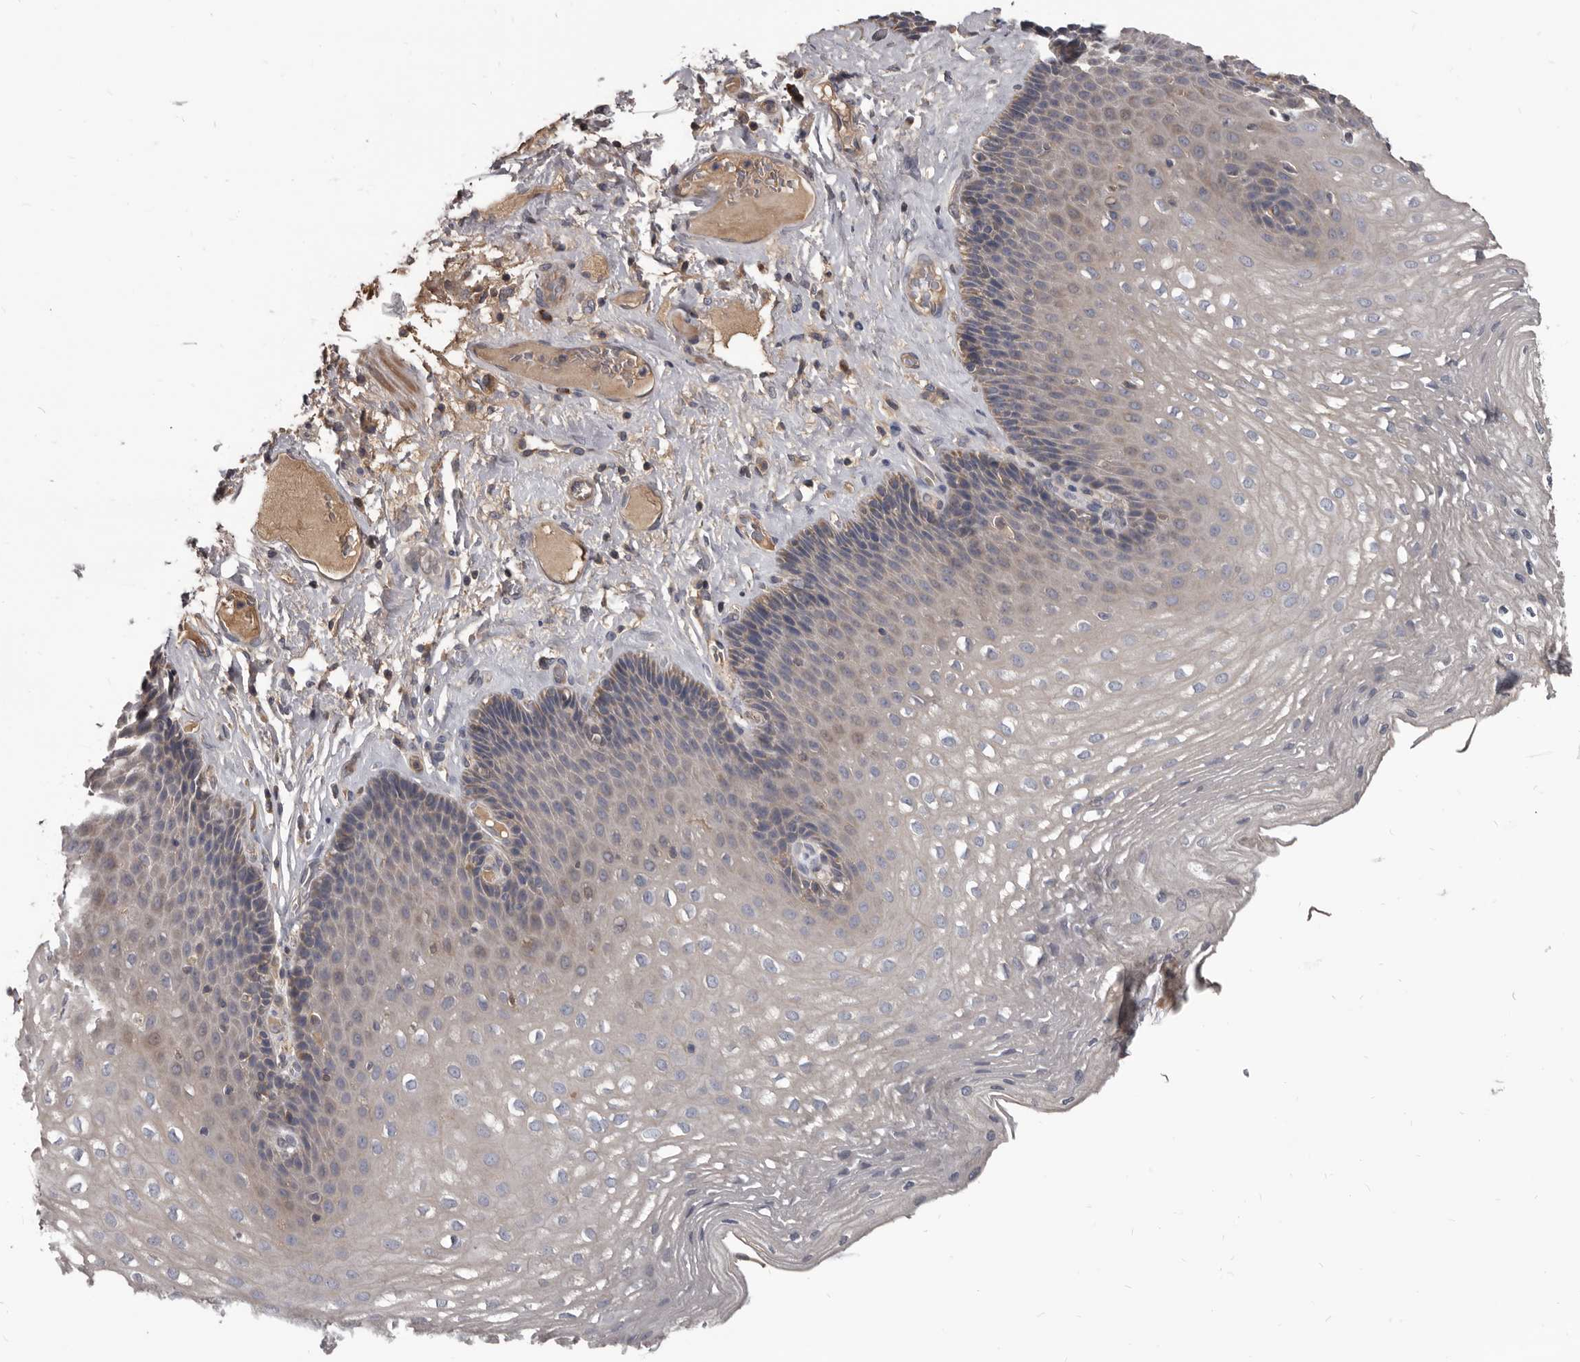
{"staining": {"intensity": "weak", "quantity": "<25%", "location": "cytoplasmic/membranous"}, "tissue": "esophagus", "cell_type": "Squamous epithelial cells", "image_type": "normal", "snomed": [{"axis": "morphology", "description": "Normal tissue, NOS"}, {"axis": "topography", "description": "Esophagus"}], "caption": "A histopathology image of human esophagus is negative for staining in squamous epithelial cells. The staining is performed using DAB brown chromogen with nuclei counter-stained in using hematoxylin.", "gene": "ALDH5A1", "patient": {"sex": "female", "age": 66}}